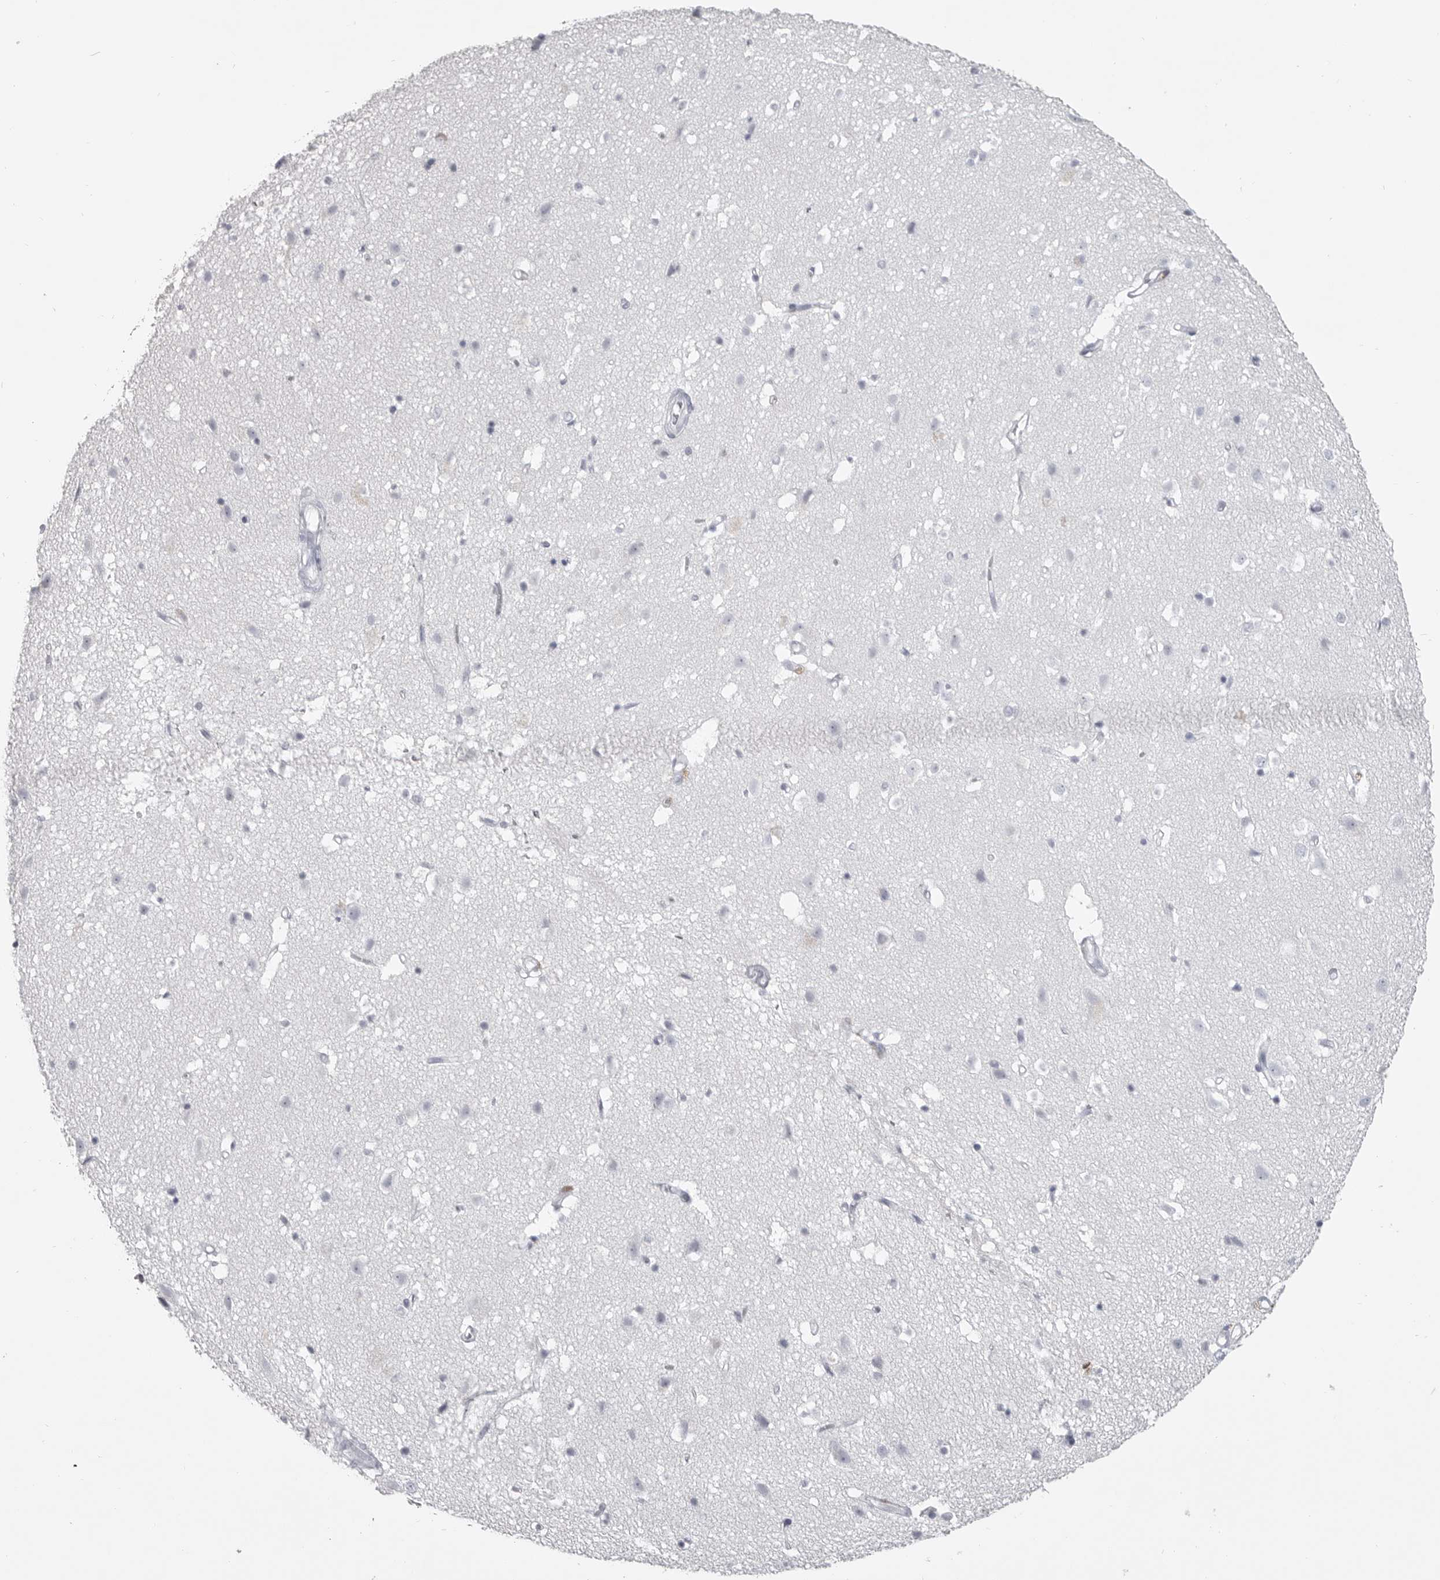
{"staining": {"intensity": "negative", "quantity": "none", "location": "none"}, "tissue": "cerebral cortex", "cell_type": "Endothelial cells", "image_type": "normal", "snomed": [{"axis": "morphology", "description": "Normal tissue, NOS"}, {"axis": "topography", "description": "Cerebral cortex"}], "caption": "The immunohistochemistry (IHC) micrograph has no significant positivity in endothelial cells of cerebral cortex. (DAB IHC visualized using brightfield microscopy, high magnification).", "gene": "LY6D", "patient": {"sex": "male", "age": 54}}